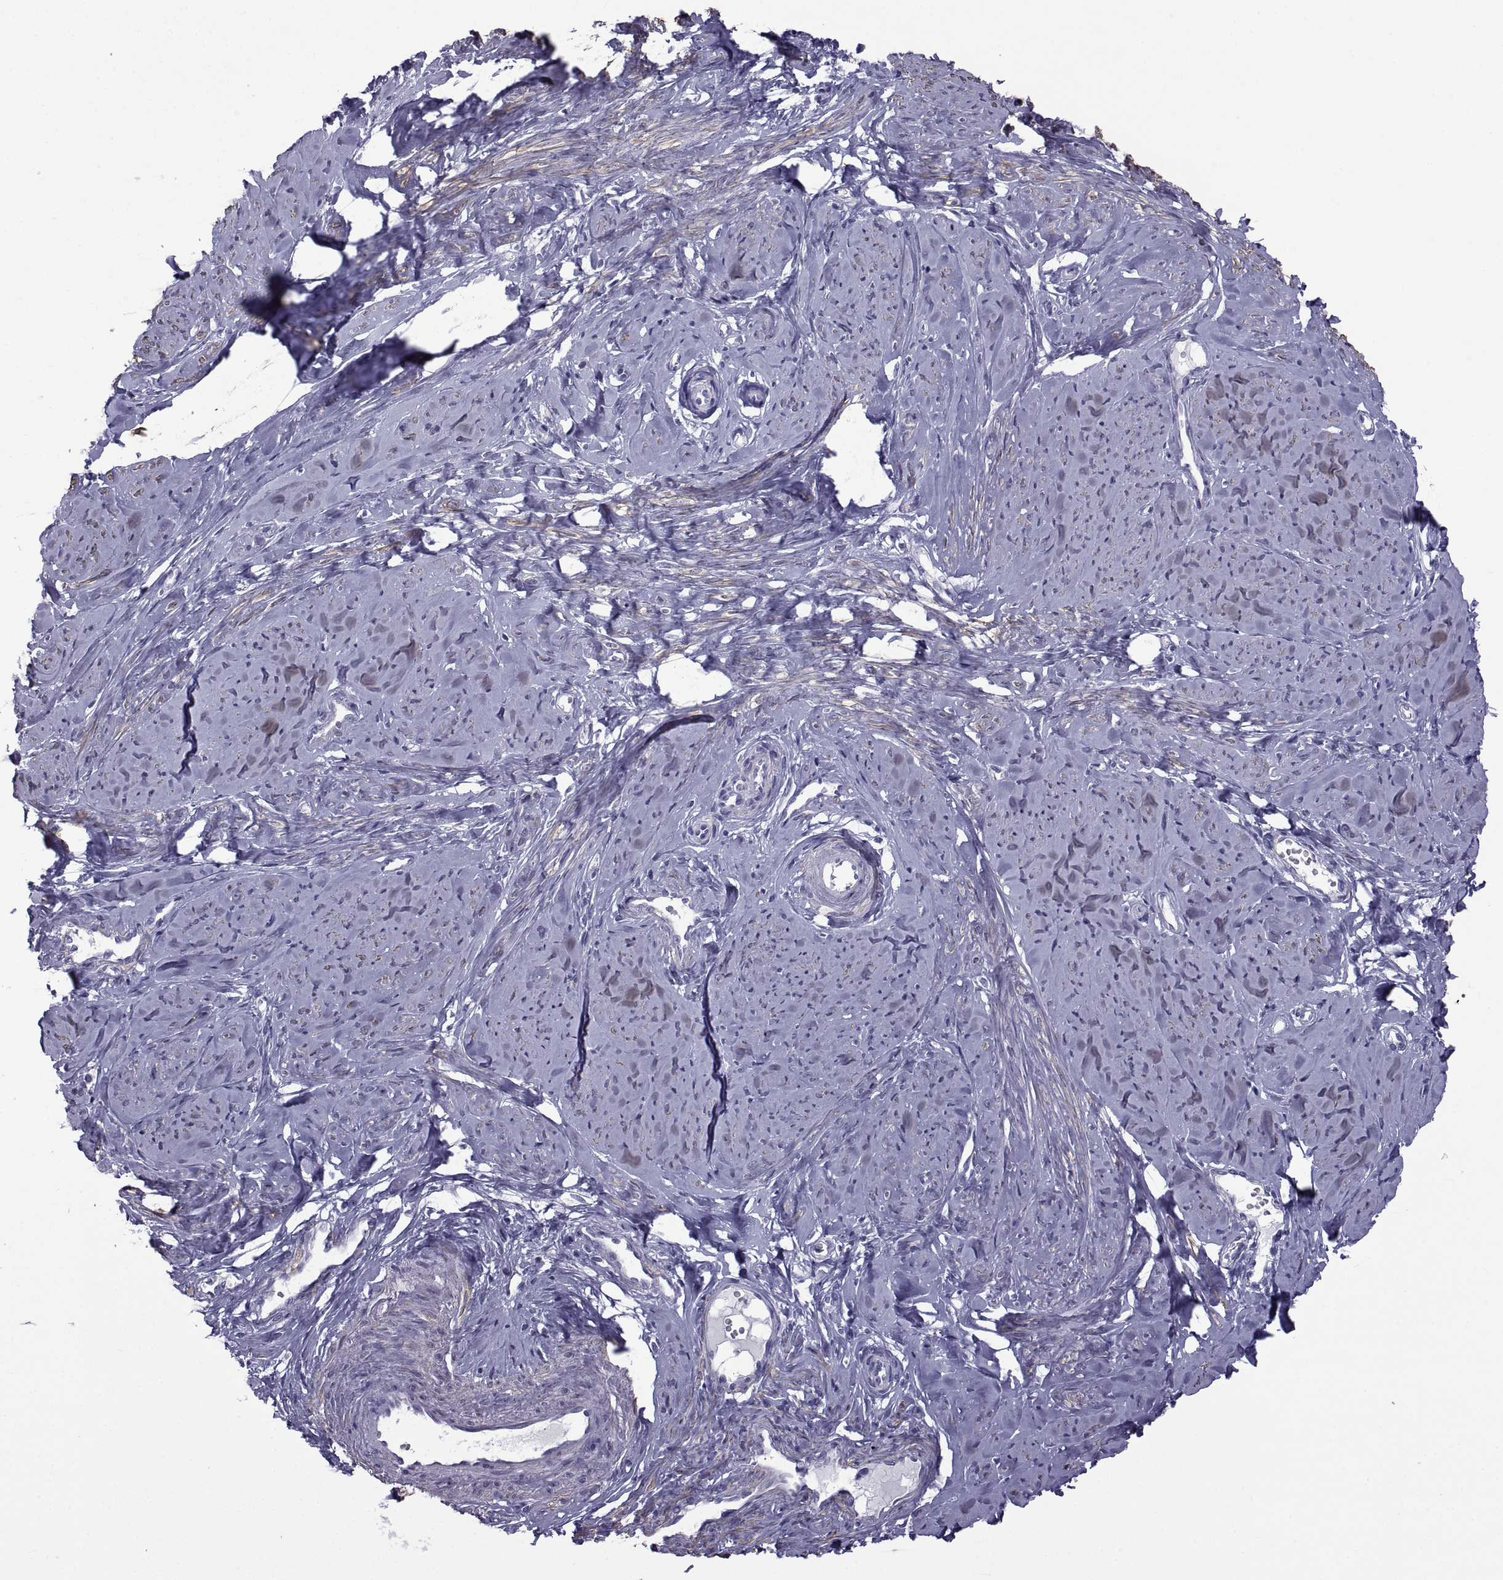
{"staining": {"intensity": "moderate", "quantity": "25%-75%", "location": "cytoplasmic/membranous"}, "tissue": "smooth muscle", "cell_type": "Smooth muscle cells", "image_type": "normal", "snomed": [{"axis": "morphology", "description": "Normal tissue, NOS"}, {"axis": "topography", "description": "Smooth muscle"}], "caption": "A photomicrograph of human smooth muscle stained for a protein displays moderate cytoplasmic/membranous brown staining in smooth muscle cells. The staining is performed using DAB brown chromogen to label protein expression. The nuclei are counter-stained blue using hematoxylin.", "gene": "MAGEB1", "patient": {"sex": "female", "age": 48}}